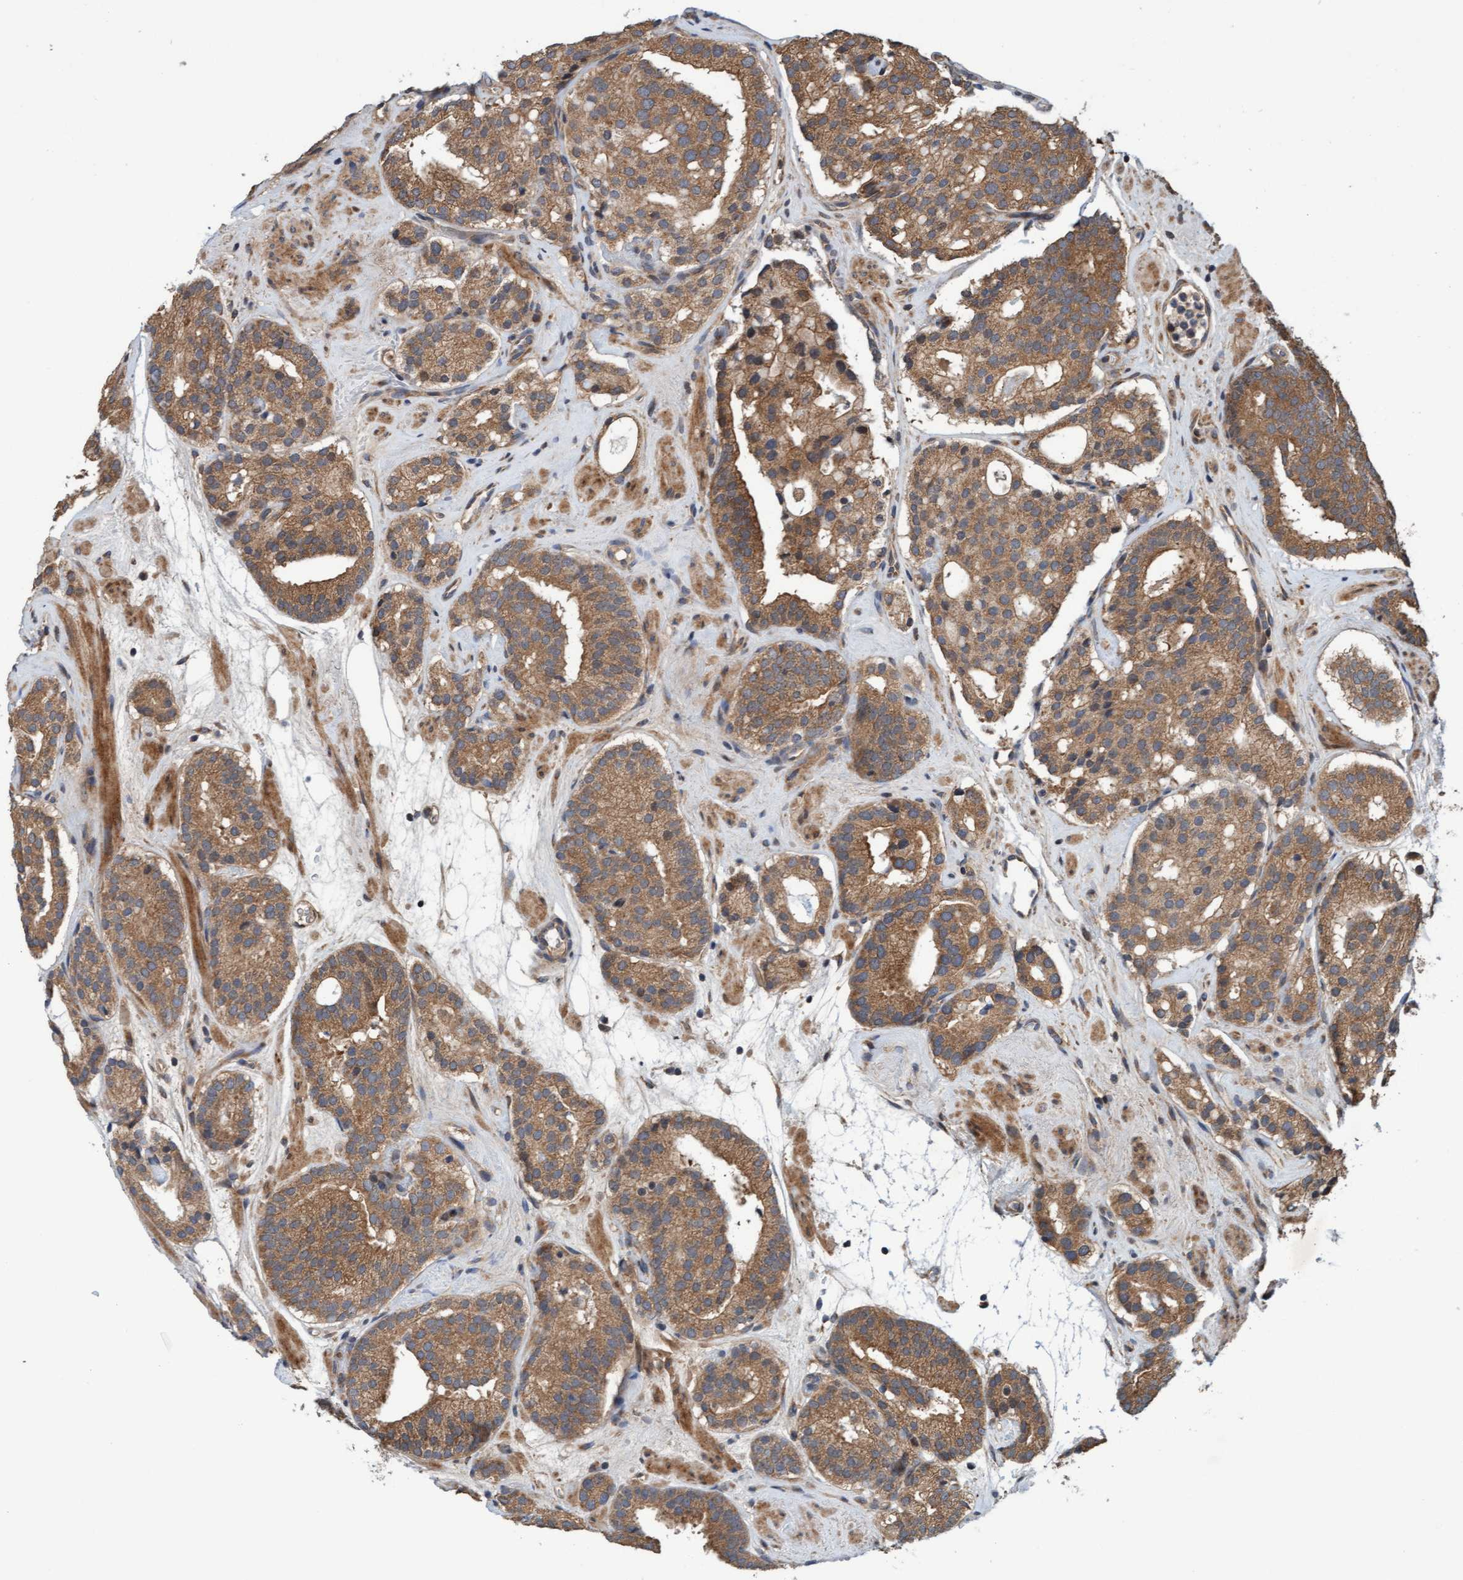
{"staining": {"intensity": "moderate", "quantity": ">75%", "location": "cytoplasmic/membranous"}, "tissue": "prostate cancer", "cell_type": "Tumor cells", "image_type": "cancer", "snomed": [{"axis": "morphology", "description": "Adenocarcinoma, Low grade"}, {"axis": "topography", "description": "Prostate"}], "caption": "Protein analysis of prostate cancer tissue reveals moderate cytoplasmic/membranous positivity in about >75% of tumor cells.", "gene": "MLXIP", "patient": {"sex": "male", "age": 69}}